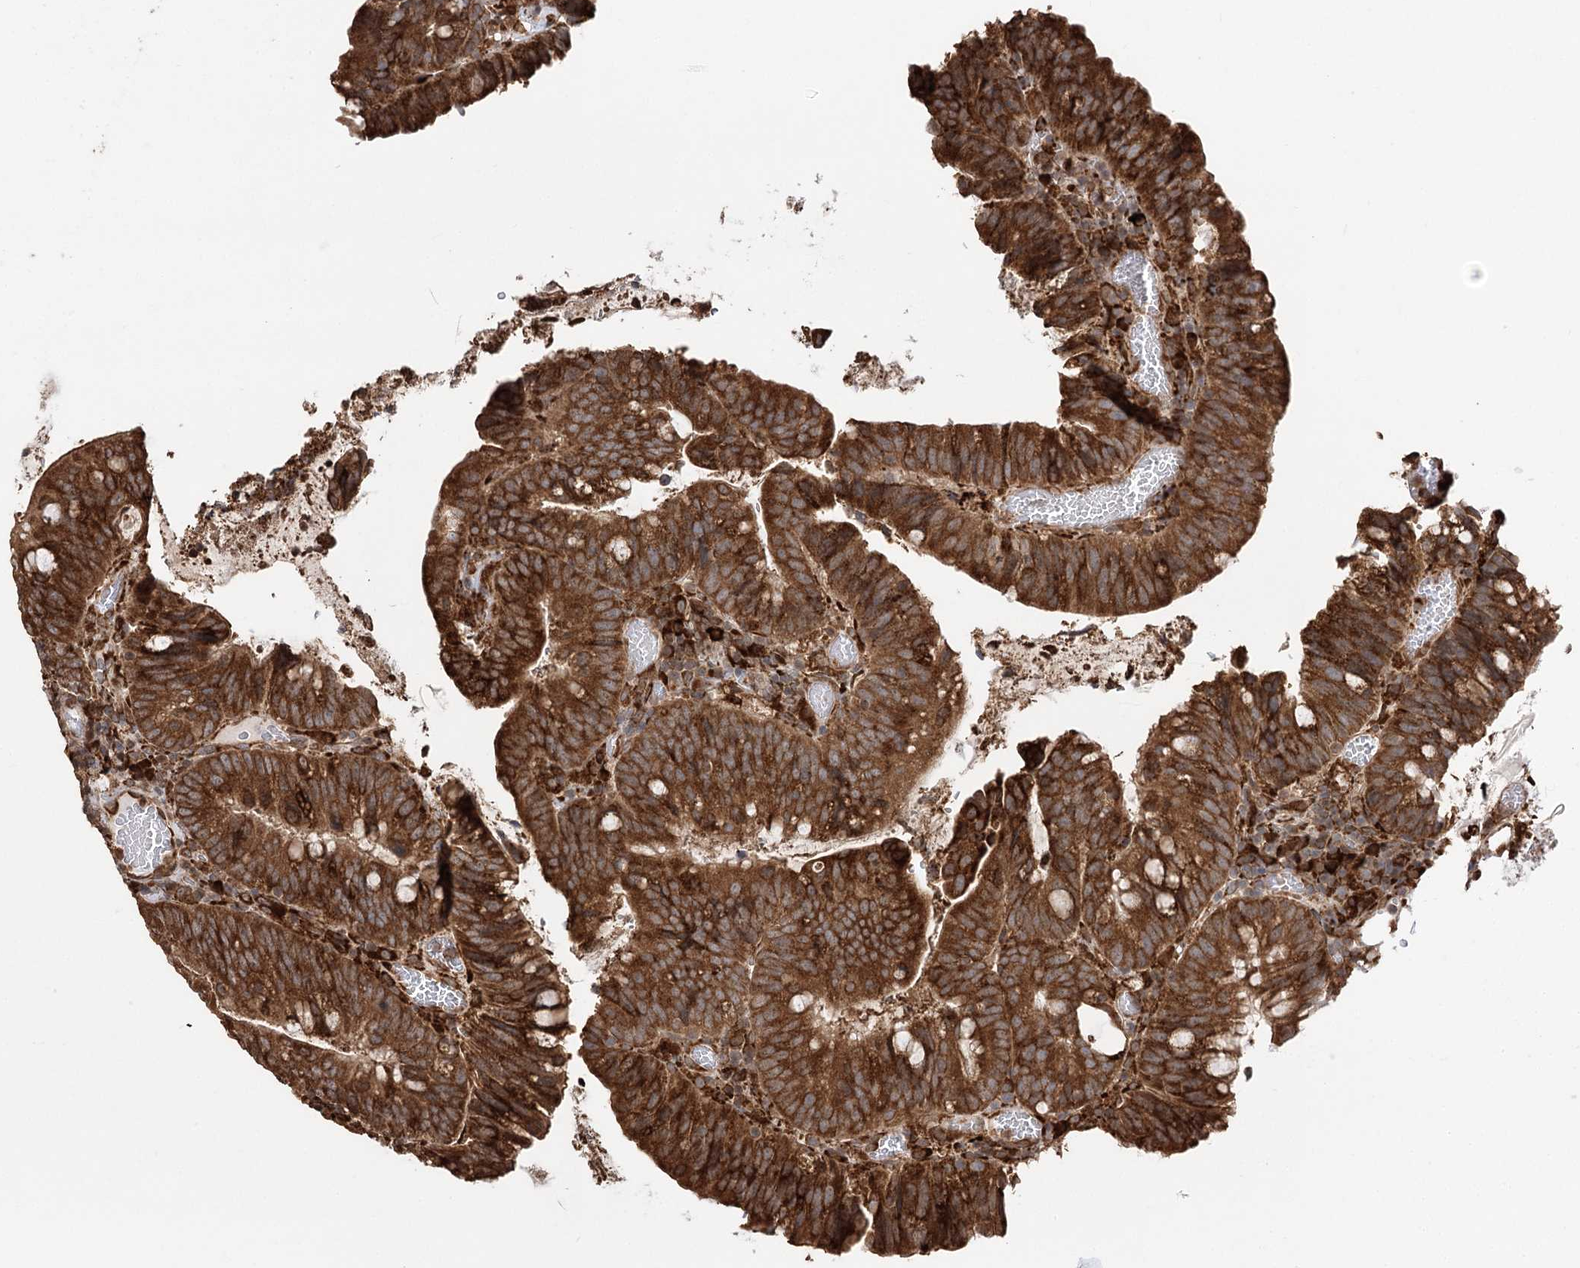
{"staining": {"intensity": "strong", "quantity": ">75%", "location": "cytoplasmic/membranous"}, "tissue": "colorectal cancer", "cell_type": "Tumor cells", "image_type": "cancer", "snomed": [{"axis": "morphology", "description": "Adenocarcinoma, NOS"}, {"axis": "topography", "description": "Colon"}], "caption": "Human colorectal cancer (adenocarcinoma) stained with a protein marker shows strong staining in tumor cells.", "gene": "DNAJB14", "patient": {"sex": "female", "age": 66}}